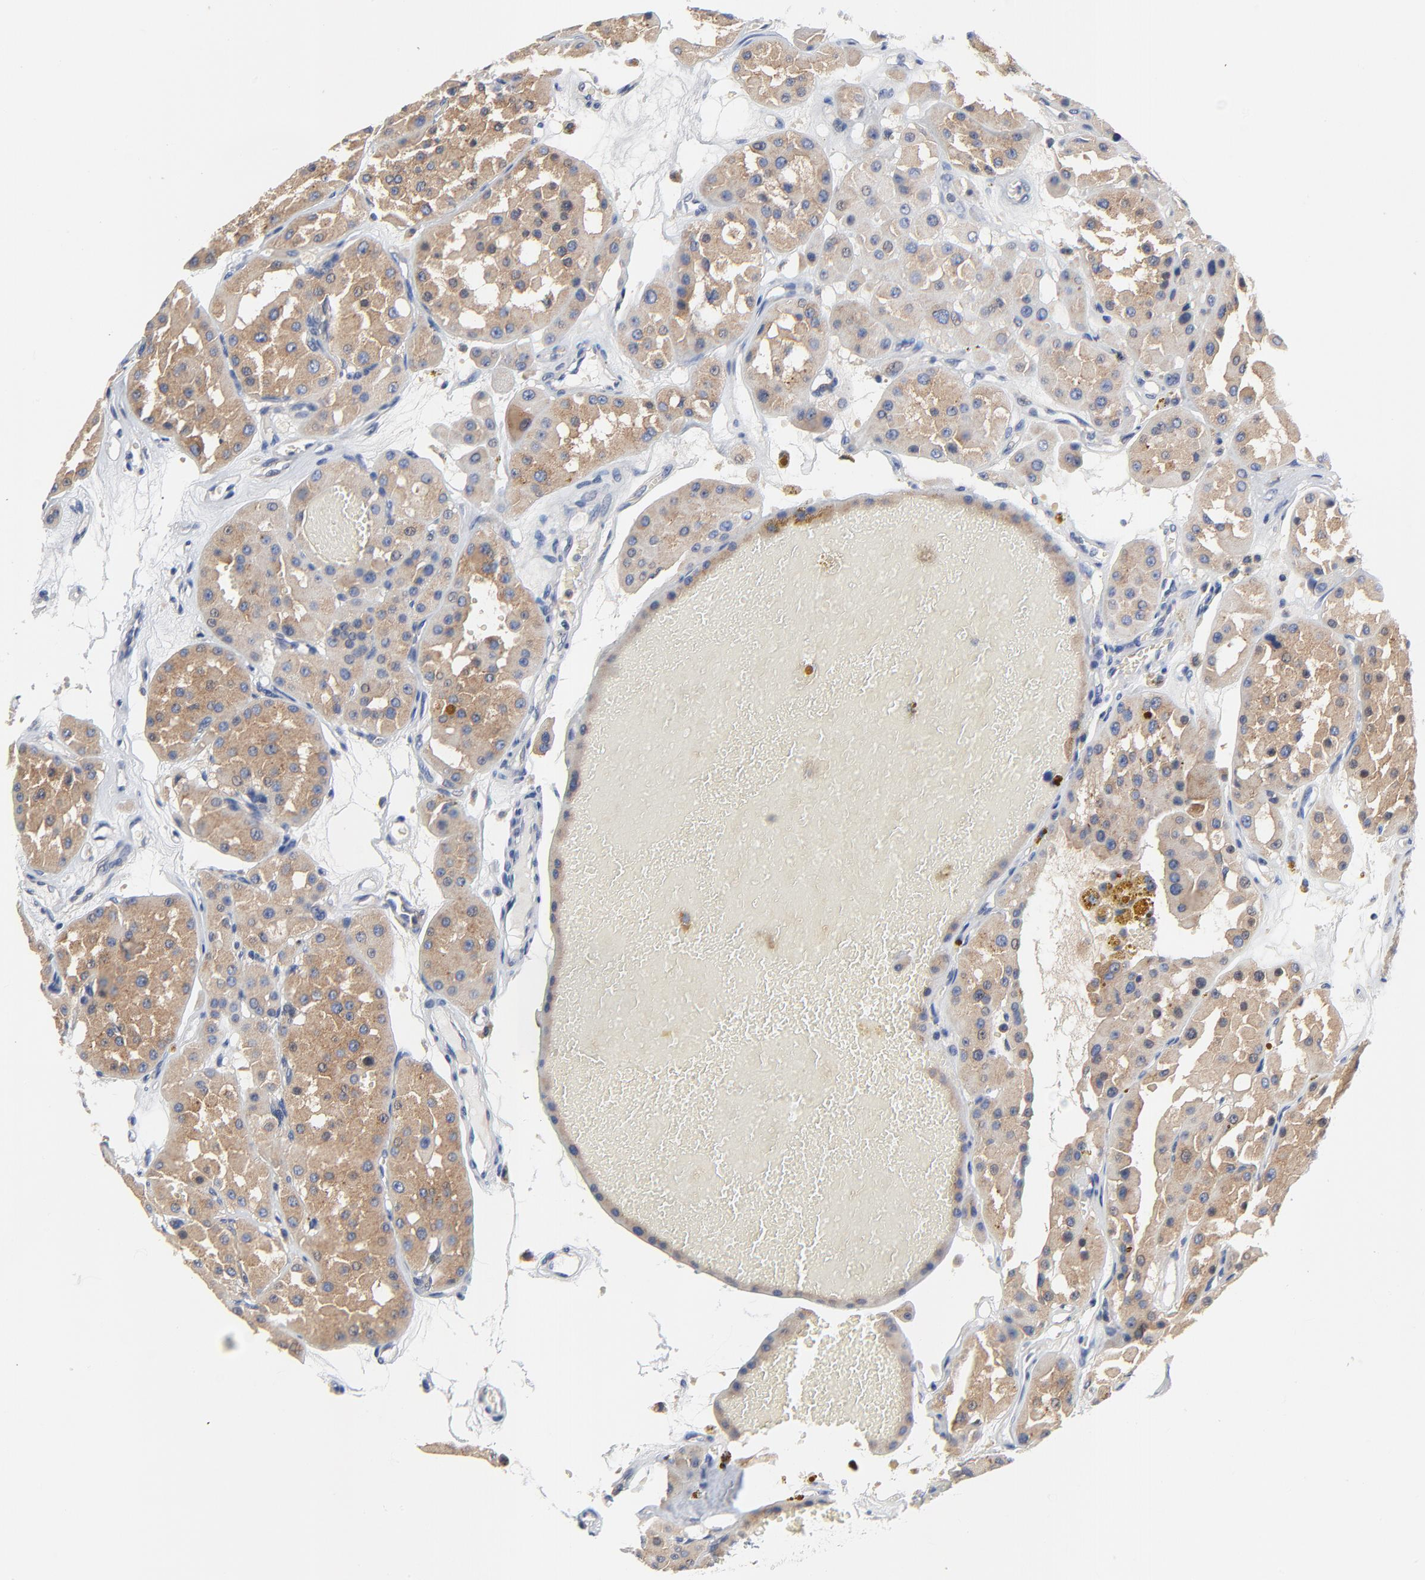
{"staining": {"intensity": "moderate", "quantity": ">75%", "location": "cytoplasmic/membranous"}, "tissue": "renal cancer", "cell_type": "Tumor cells", "image_type": "cancer", "snomed": [{"axis": "morphology", "description": "Adenocarcinoma, uncertain malignant potential"}, {"axis": "topography", "description": "Kidney"}], "caption": "The histopathology image exhibits a brown stain indicating the presence of a protein in the cytoplasmic/membranous of tumor cells in renal adenocarcinoma,  uncertain malignant potential. Ihc stains the protein of interest in brown and the nuclei are stained blue.", "gene": "VAV2", "patient": {"sex": "male", "age": 63}}